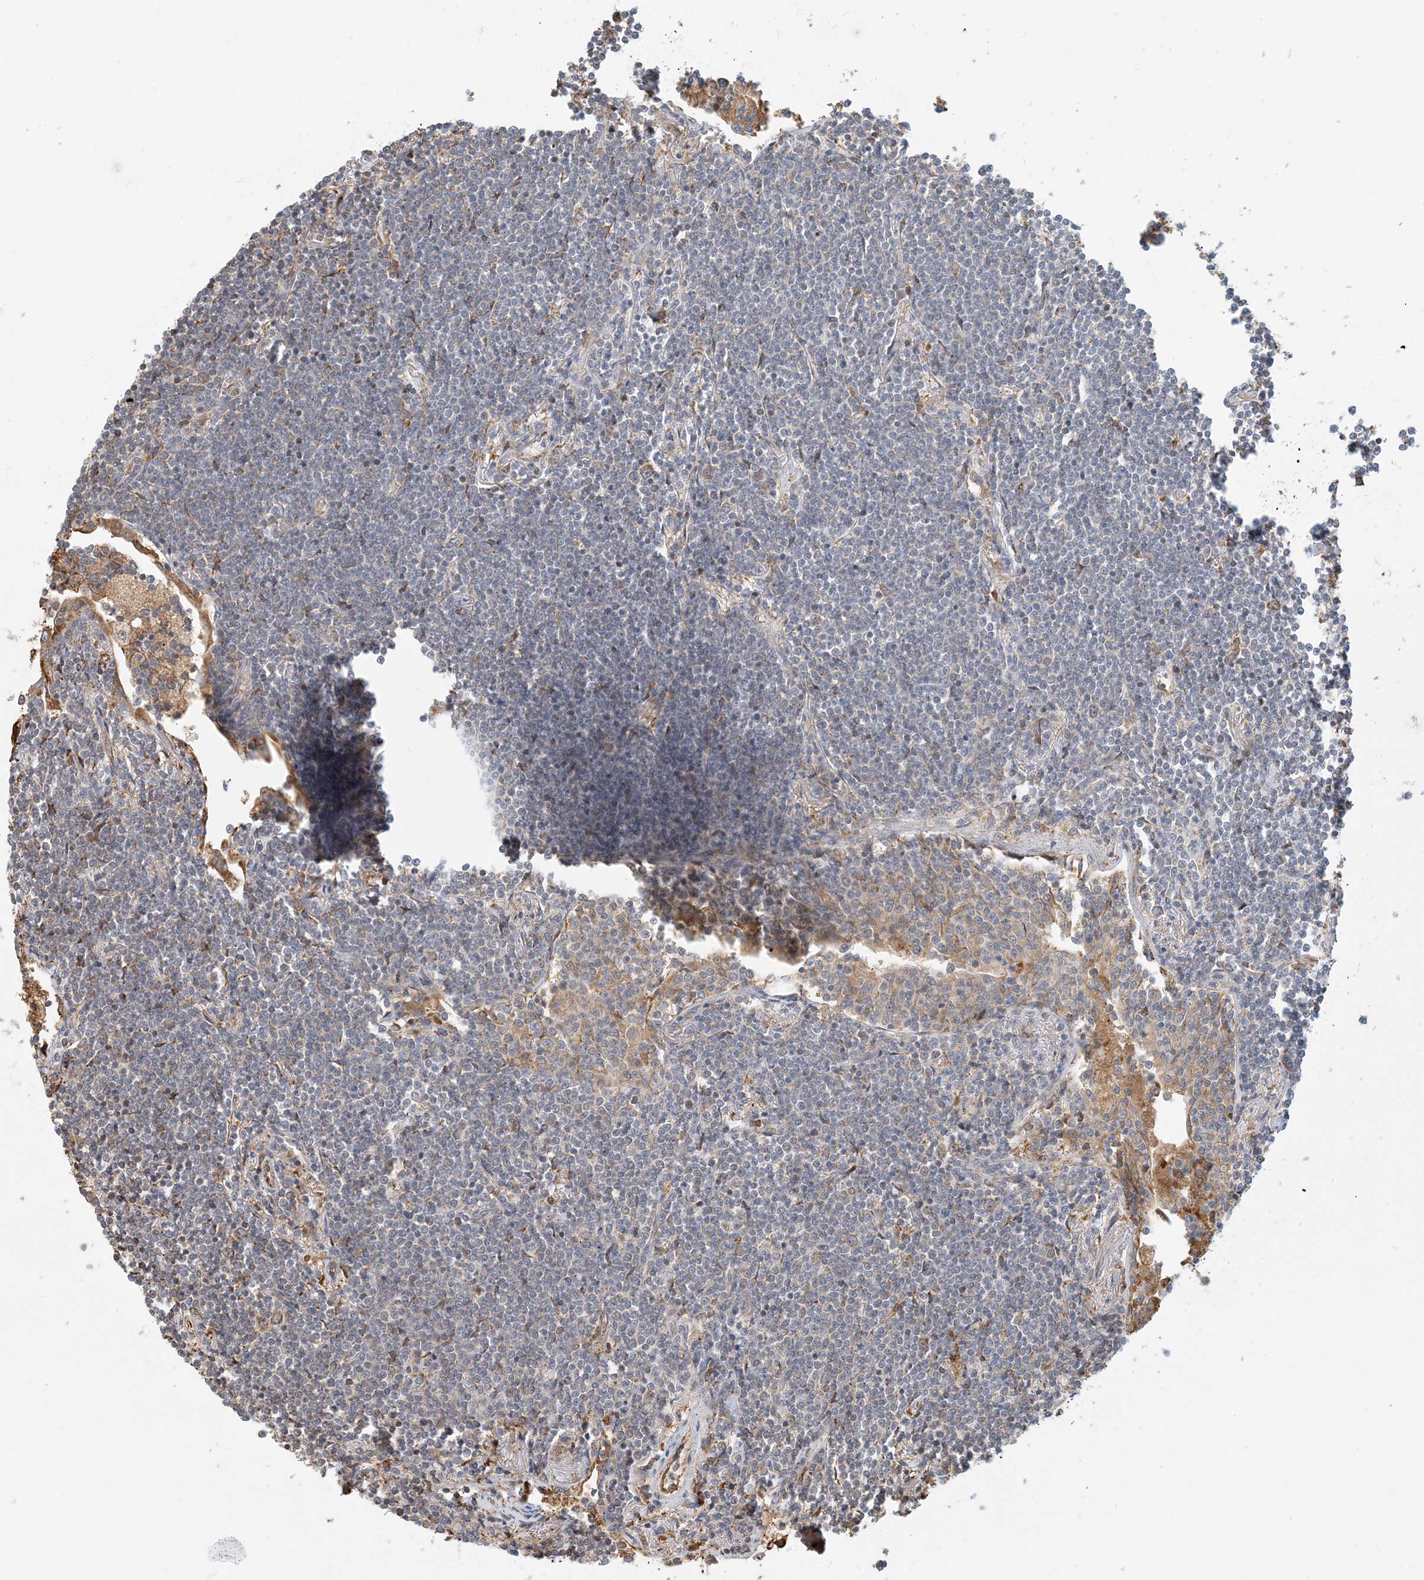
{"staining": {"intensity": "negative", "quantity": "none", "location": "none"}, "tissue": "lymphoma", "cell_type": "Tumor cells", "image_type": "cancer", "snomed": [{"axis": "morphology", "description": "Malignant lymphoma, non-Hodgkin's type, Low grade"}, {"axis": "topography", "description": "Lung"}], "caption": "Immunohistochemical staining of lymphoma shows no significant positivity in tumor cells. The staining is performed using DAB (3,3'-diaminobenzidine) brown chromogen with nuclei counter-stained in using hematoxylin.", "gene": "HNMT", "patient": {"sex": "female", "age": 71}}